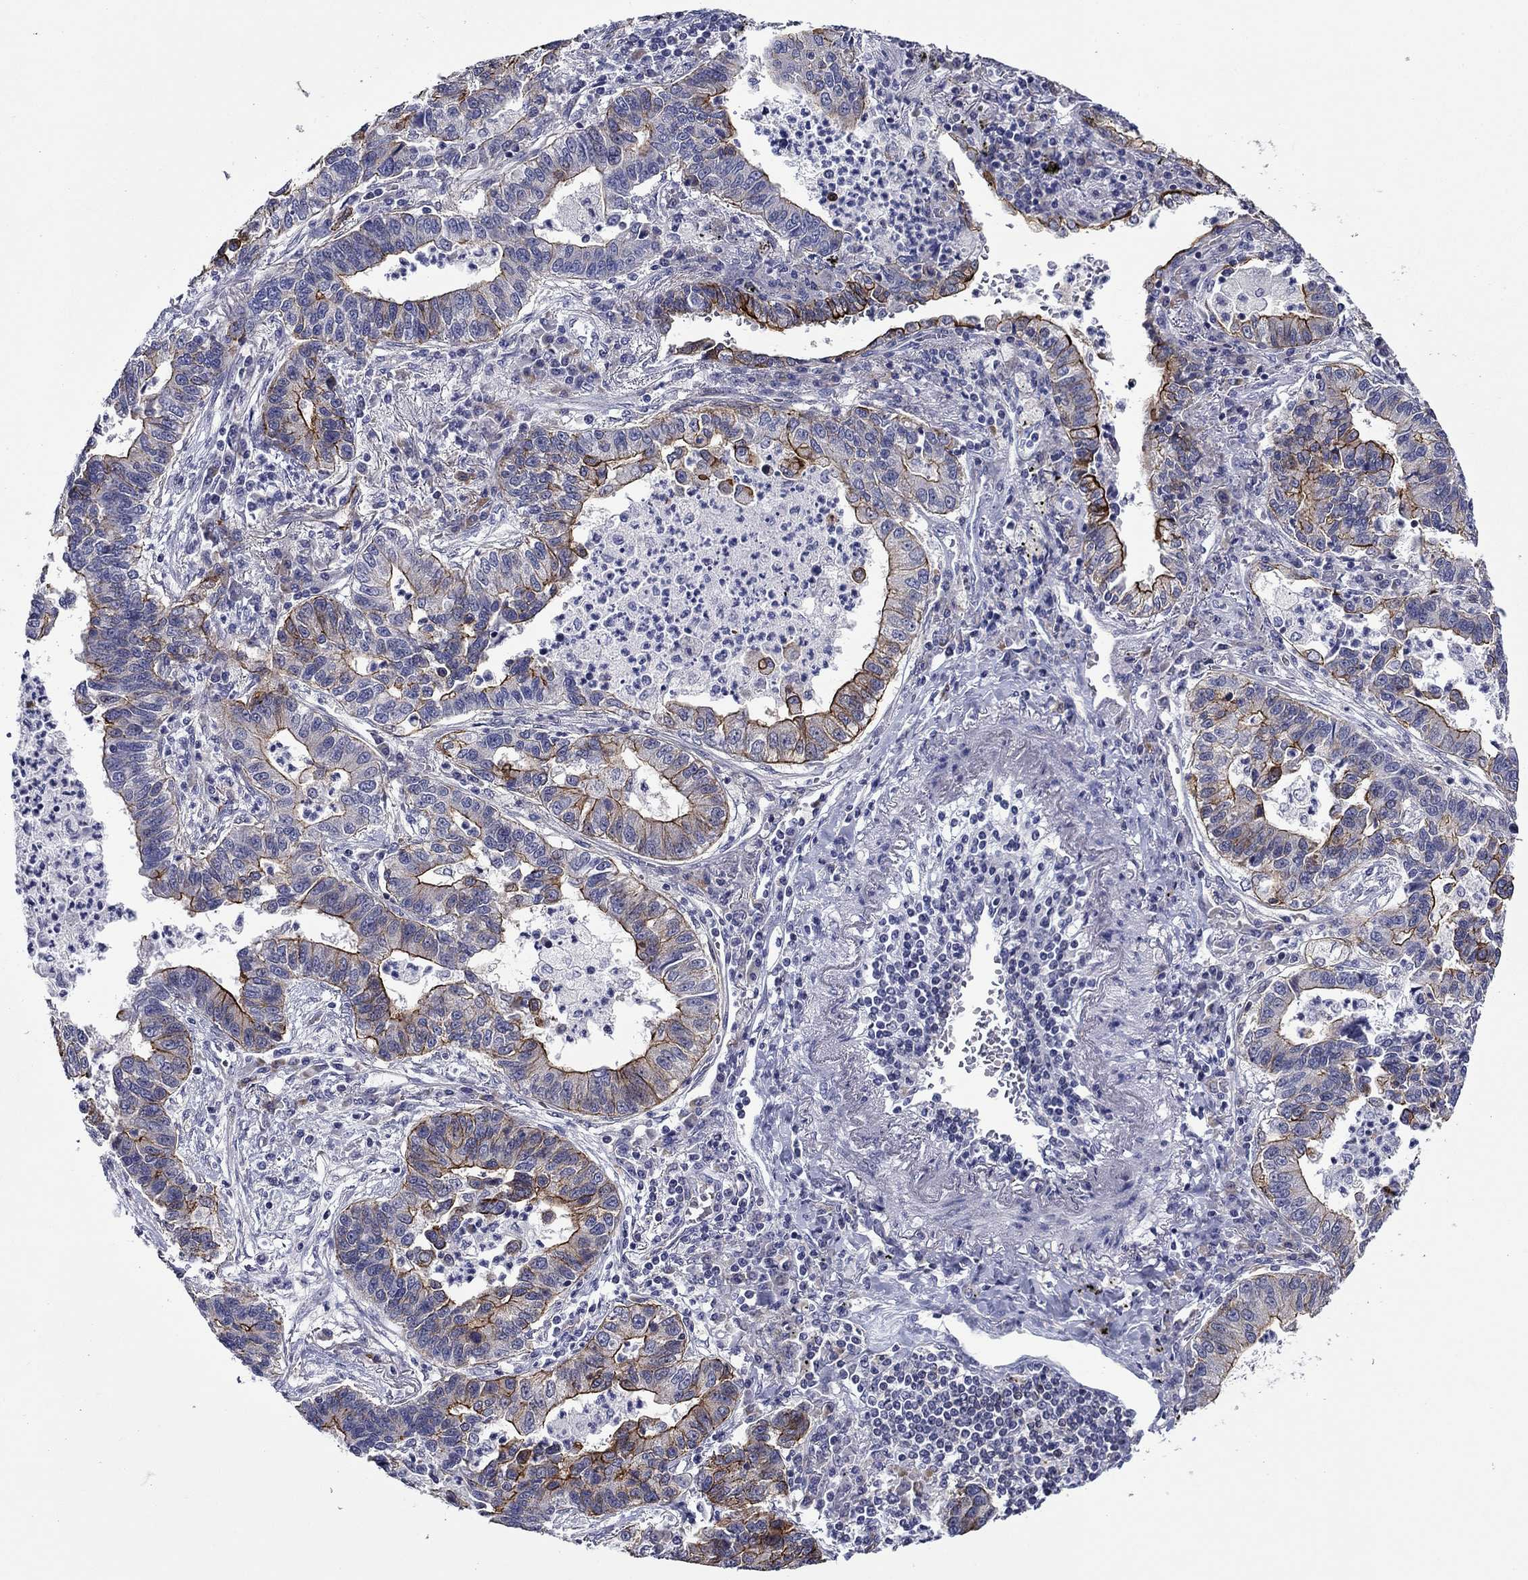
{"staining": {"intensity": "strong", "quantity": "25%-75%", "location": "cytoplasmic/membranous"}, "tissue": "lung cancer", "cell_type": "Tumor cells", "image_type": "cancer", "snomed": [{"axis": "morphology", "description": "Adenocarcinoma, NOS"}, {"axis": "topography", "description": "Lung"}], "caption": "A high-resolution image shows IHC staining of lung cancer (adenocarcinoma), which reveals strong cytoplasmic/membranous positivity in about 25%-75% of tumor cells.", "gene": "LMO7", "patient": {"sex": "female", "age": 57}}